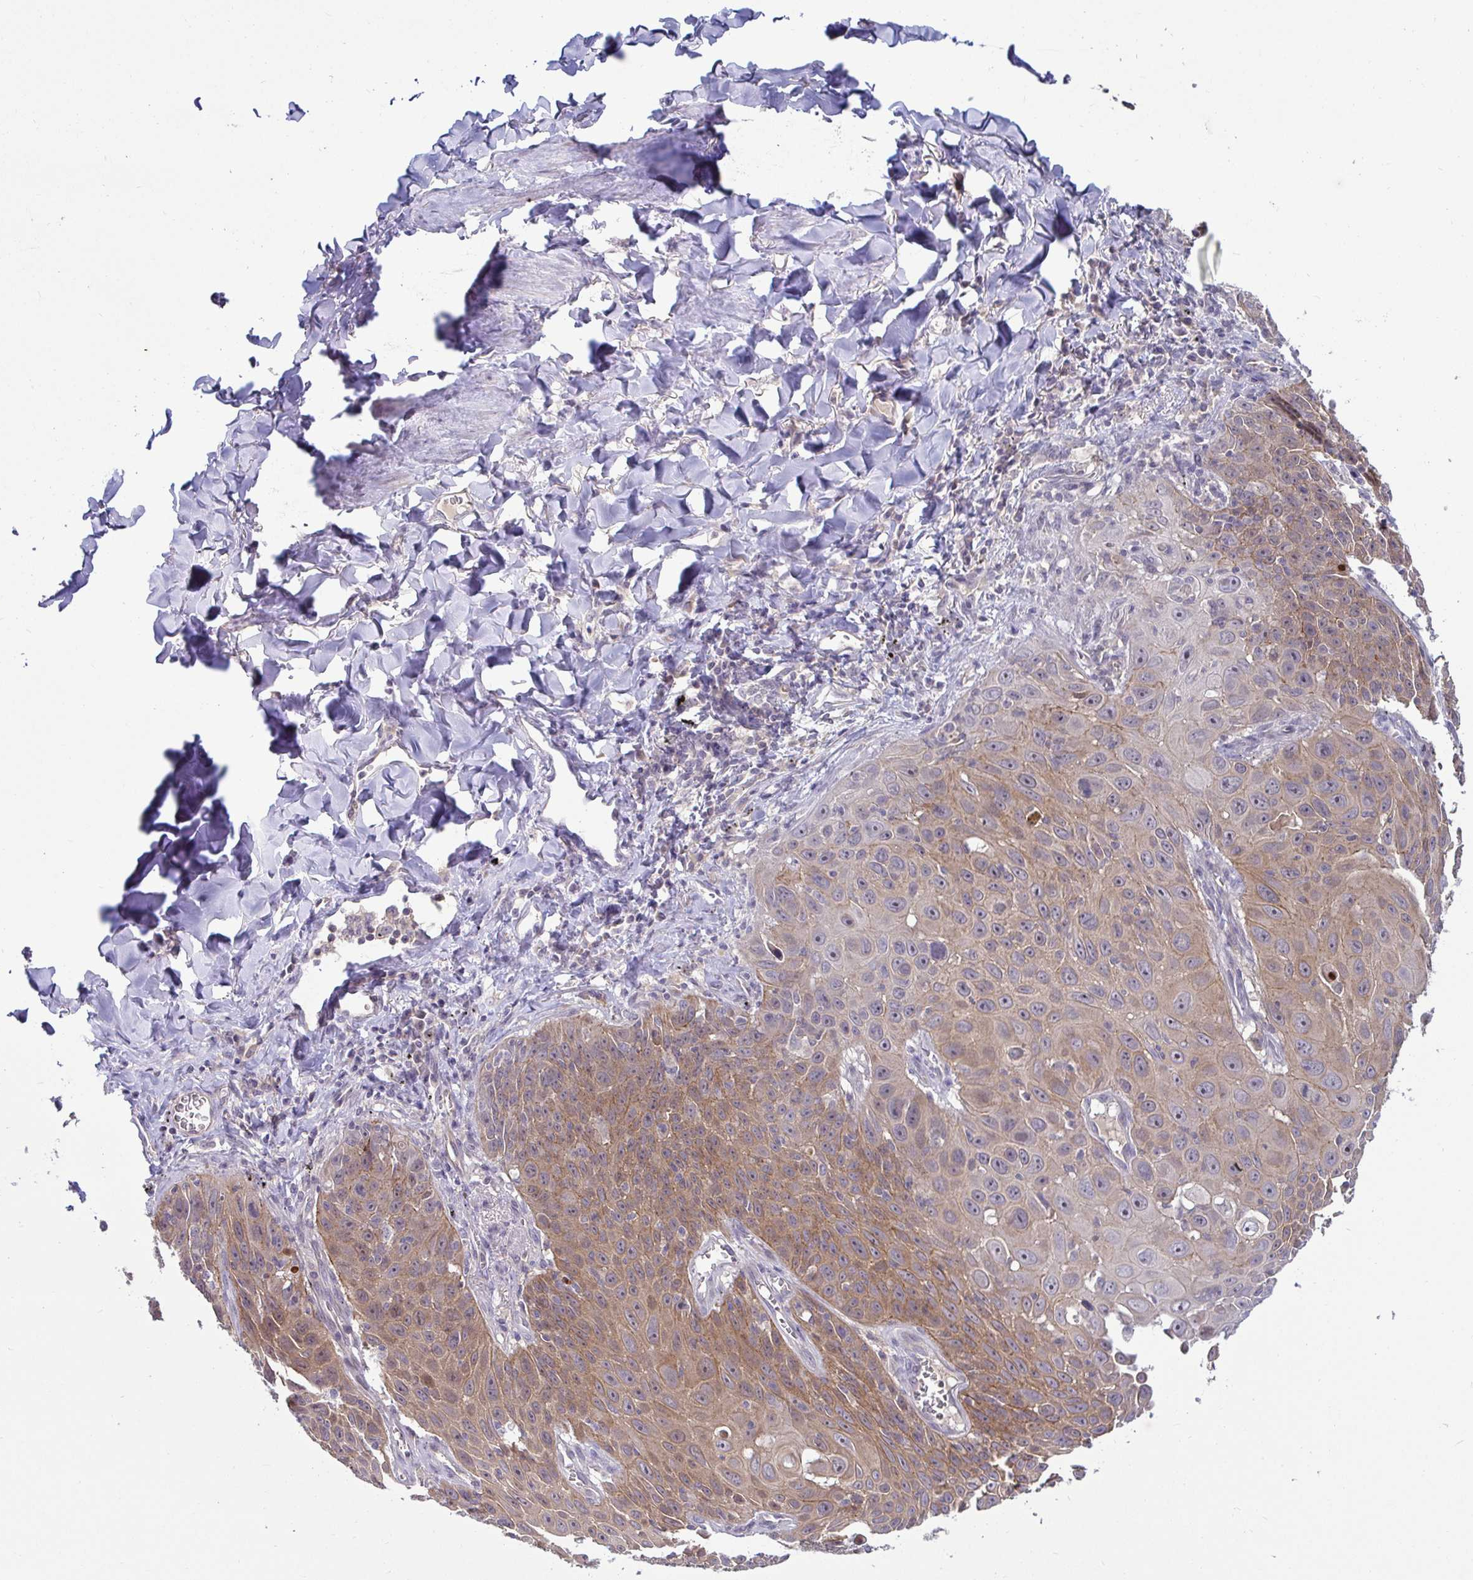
{"staining": {"intensity": "moderate", "quantity": ">75%", "location": "cytoplasmic/membranous"}, "tissue": "lung cancer", "cell_type": "Tumor cells", "image_type": "cancer", "snomed": [{"axis": "morphology", "description": "Squamous cell carcinoma, NOS"}, {"axis": "morphology", "description": "Squamous cell carcinoma, metastatic, NOS"}, {"axis": "topography", "description": "Lymph node"}, {"axis": "topography", "description": "Lung"}], "caption": "DAB immunohistochemical staining of human lung cancer exhibits moderate cytoplasmic/membranous protein expression in about >75% of tumor cells.", "gene": "GSTM1", "patient": {"sex": "female", "age": 62}}